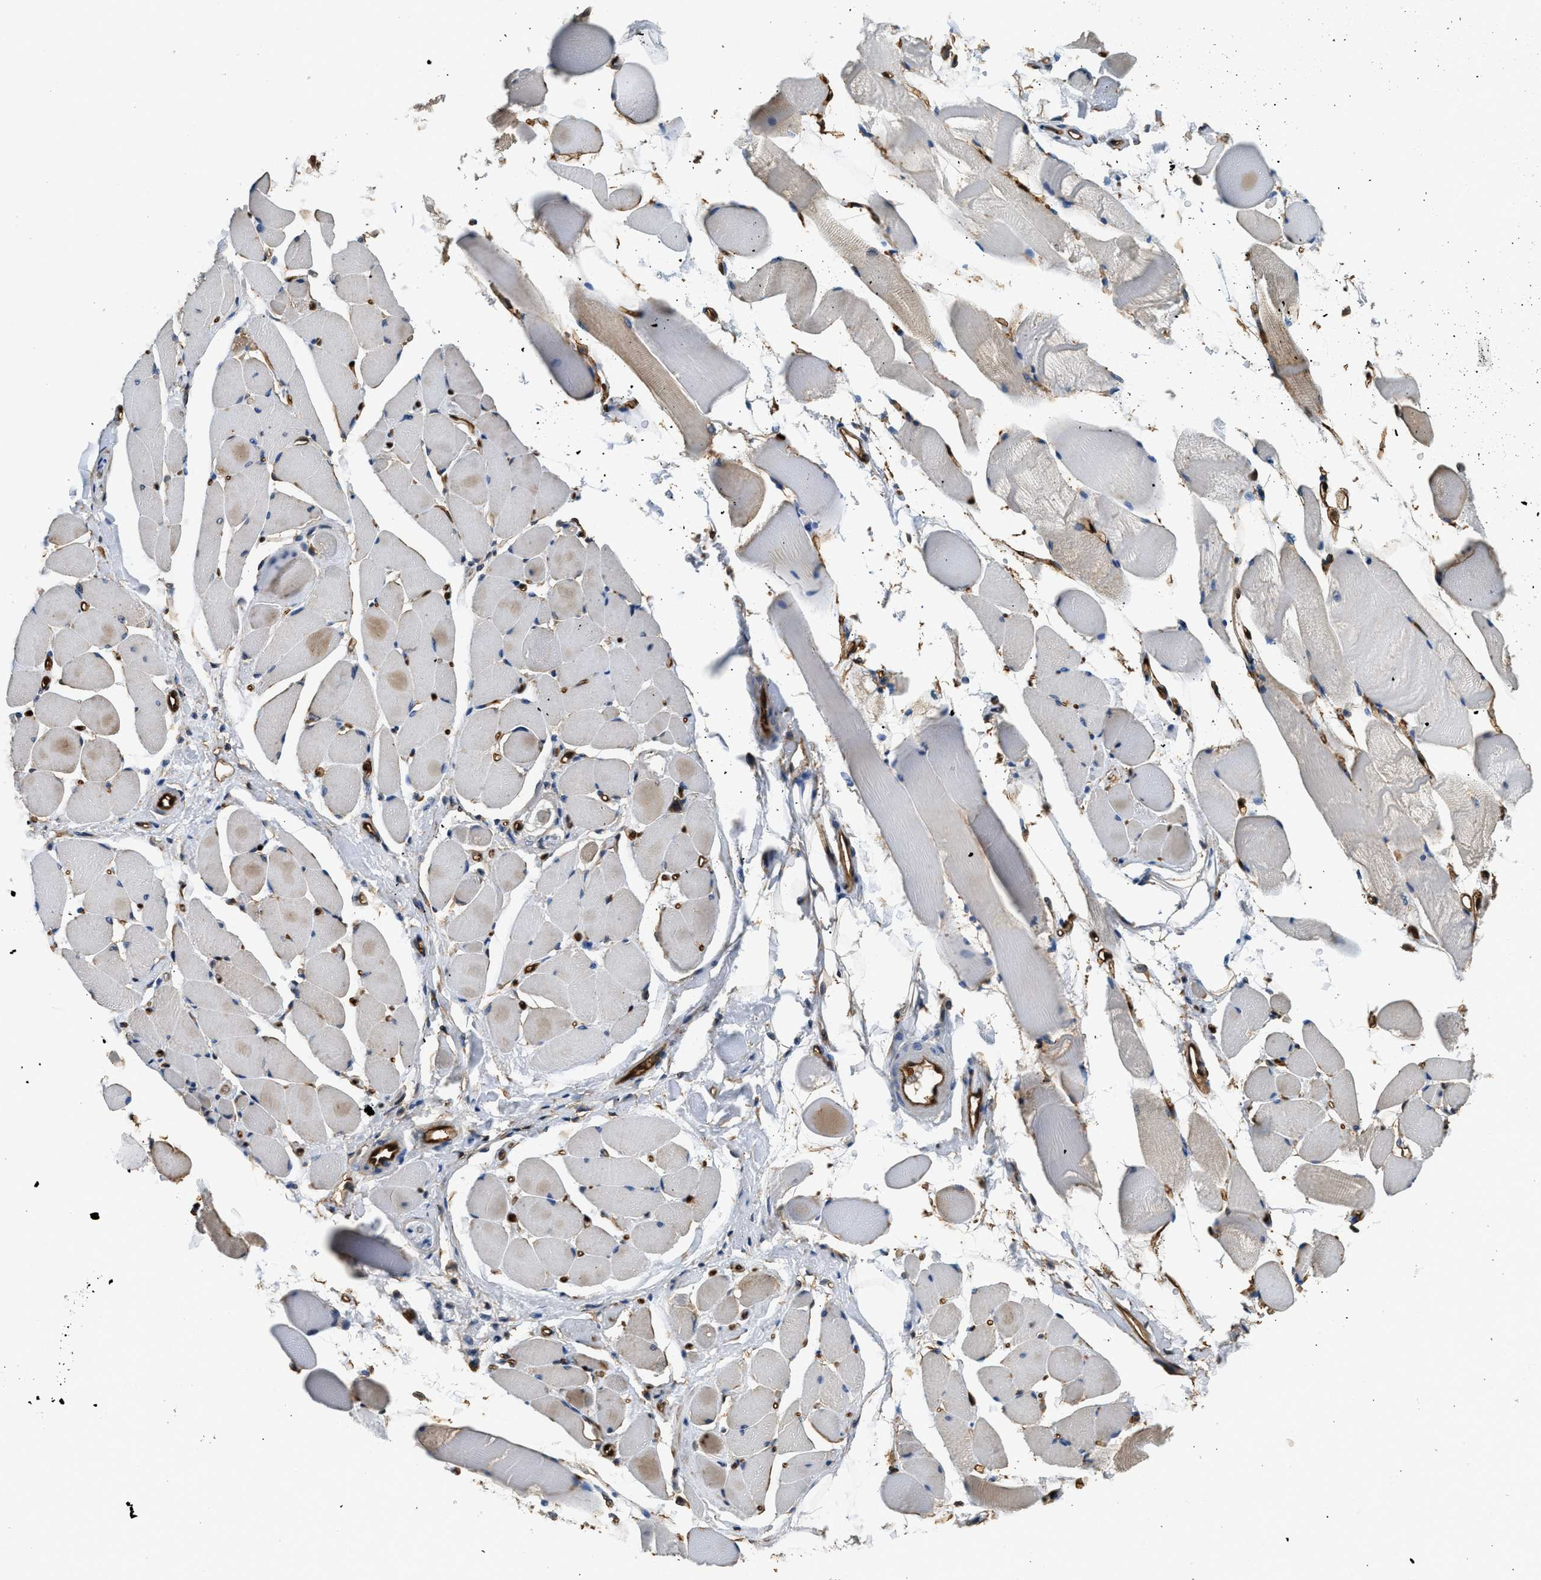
{"staining": {"intensity": "weak", "quantity": "25%-75%", "location": "cytoplasmic/membranous"}, "tissue": "skeletal muscle", "cell_type": "Myocytes", "image_type": "normal", "snomed": [{"axis": "morphology", "description": "Normal tissue, NOS"}, {"axis": "topography", "description": "Skeletal muscle"}, {"axis": "topography", "description": "Peripheral nerve tissue"}], "caption": "Immunohistochemistry (IHC) photomicrograph of unremarkable human skeletal muscle stained for a protein (brown), which demonstrates low levels of weak cytoplasmic/membranous staining in approximately 25%-75% of myocytes.", "gene": "ANXA3", "patient": {"sex": "female", "age": 84}}